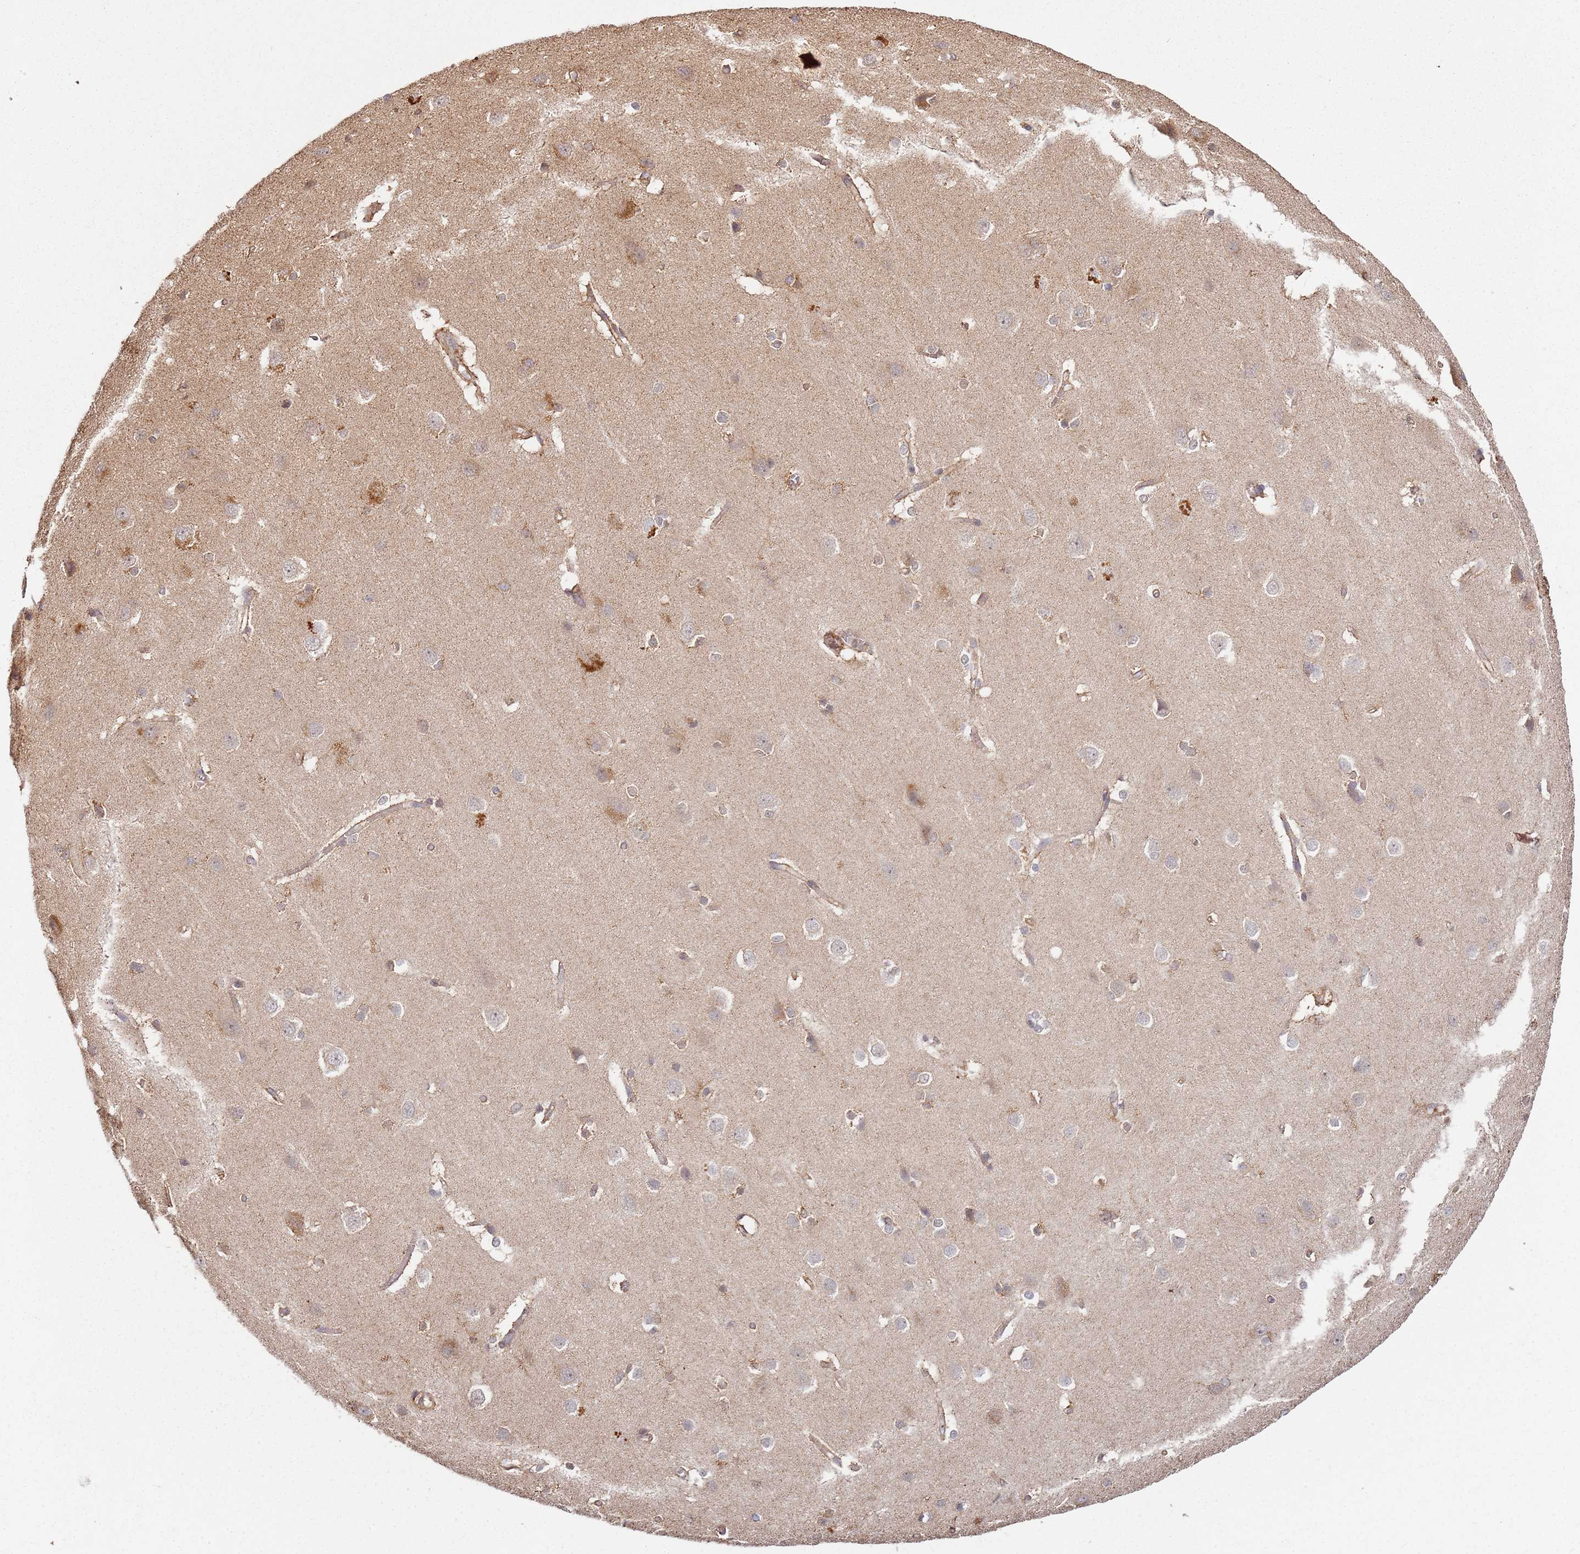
{"staining": {"intensity": "moderate", "quantity": ">75%", "location": "cytoplasmic/membranous"}, "tissue": "cerebral cortex", "cell_type": "Endothelial cells", "image_type": "normal", "snomed": [{"axis": "morphology", "description": "Normal tissue, NOS"}, {"axis": "topography", "description": "Cerebral cortex"}], "caption": "Immunohistochemistry (DAB) staining of benign cerebral cortex shows moderate cytoplasmic/membranous protein expression in approximately >75% of endothelial cells.", "gene": "SCGB2B2", "patient": {"sex": "male", "age": 37}}